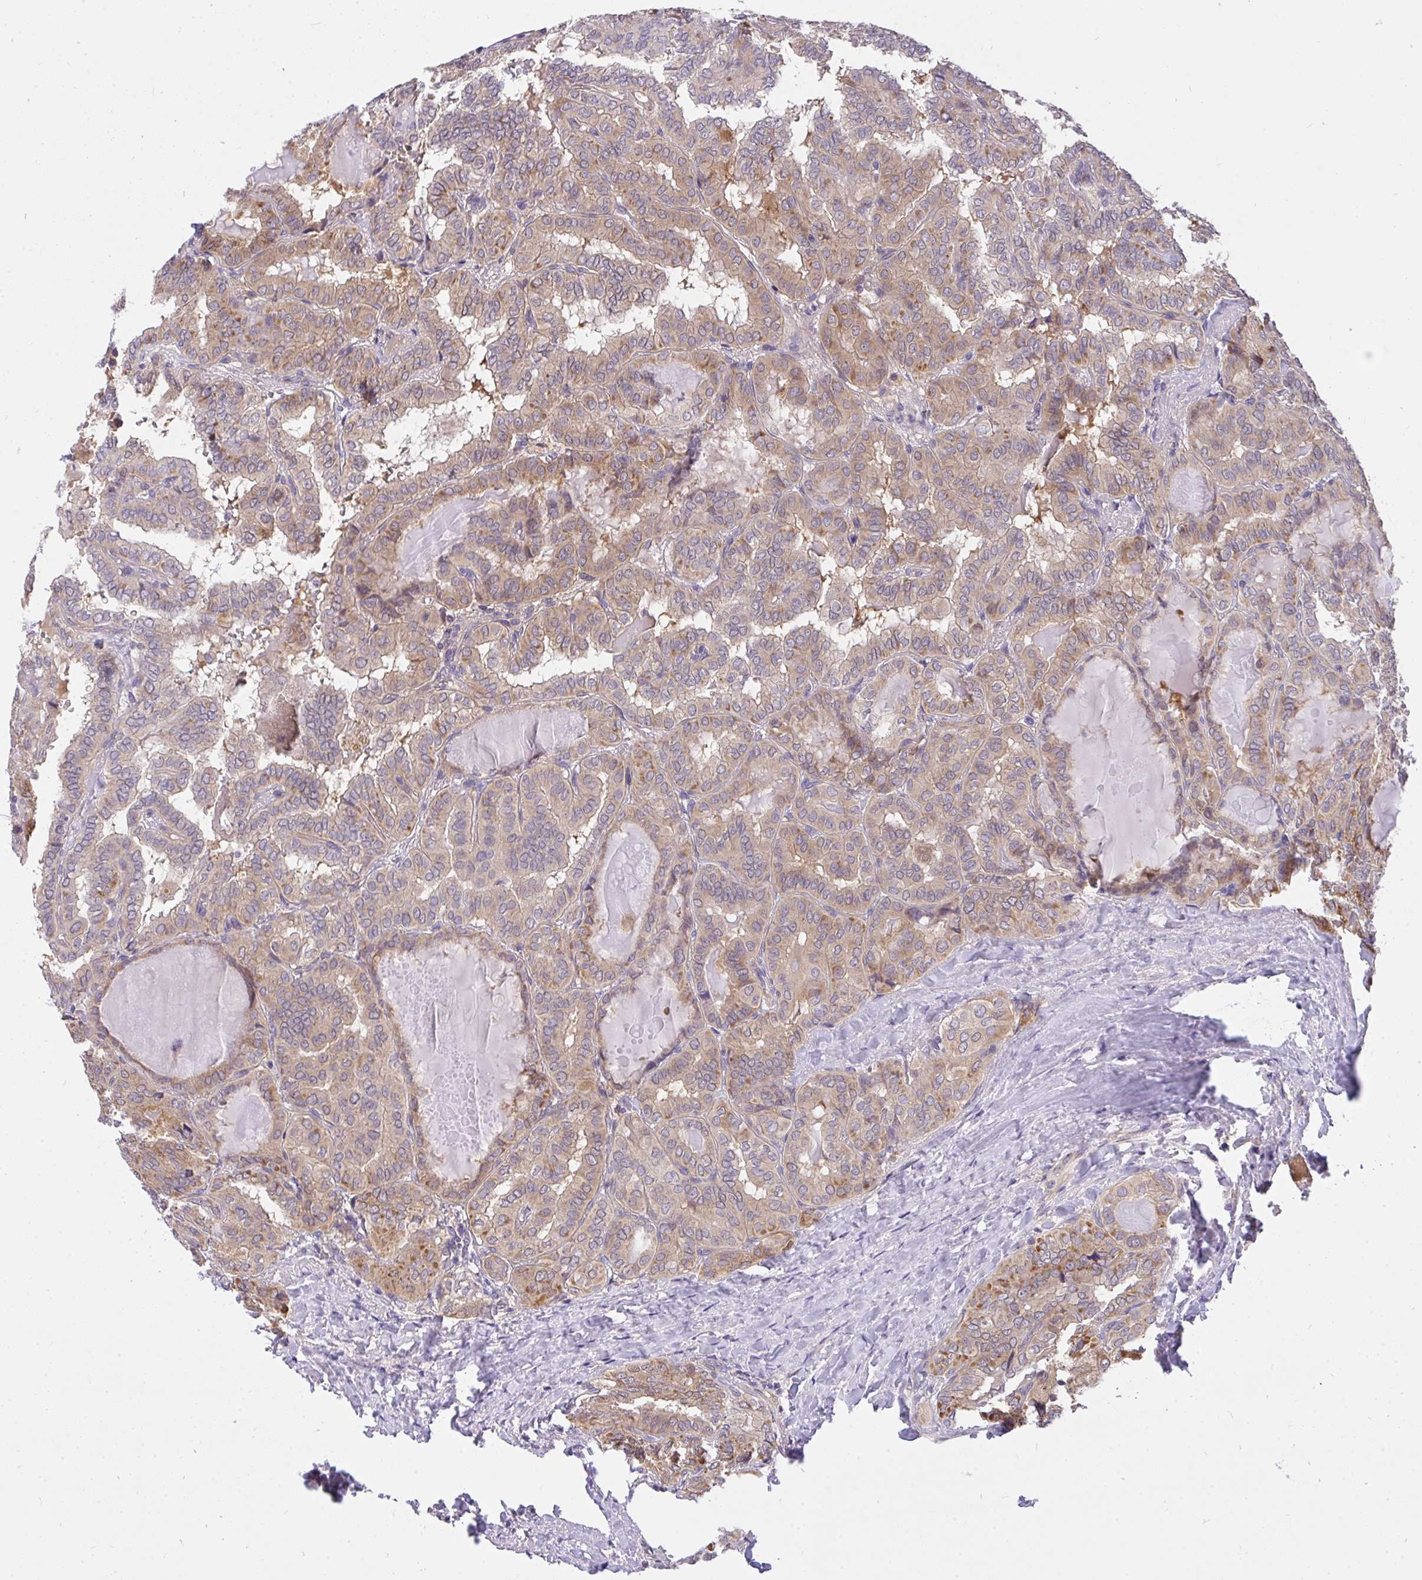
{"staining": {"intensity": "weak", "quantity": ">75%", "location": "cytoplasmic/membranous"}, "tissue": "thyroid cancer", "cell_type": "Tumor cells", "image_type": "cancer", "snomed": [{"axis": "morphology", "description": "Papillary adenocarcinoma, NOS"}, {"axis": "topography", "description": "Thyroid gland"}], "caption": "Weak cytoplasmic/membranous expression for a protein is seen in about >75% of tumor cells of thyroid cancer (papillary adenocarcinoma) using immunohistochemistry (IHC).", "gene": "C19orf54", "patient": {"sex": "female", "age": 46}}